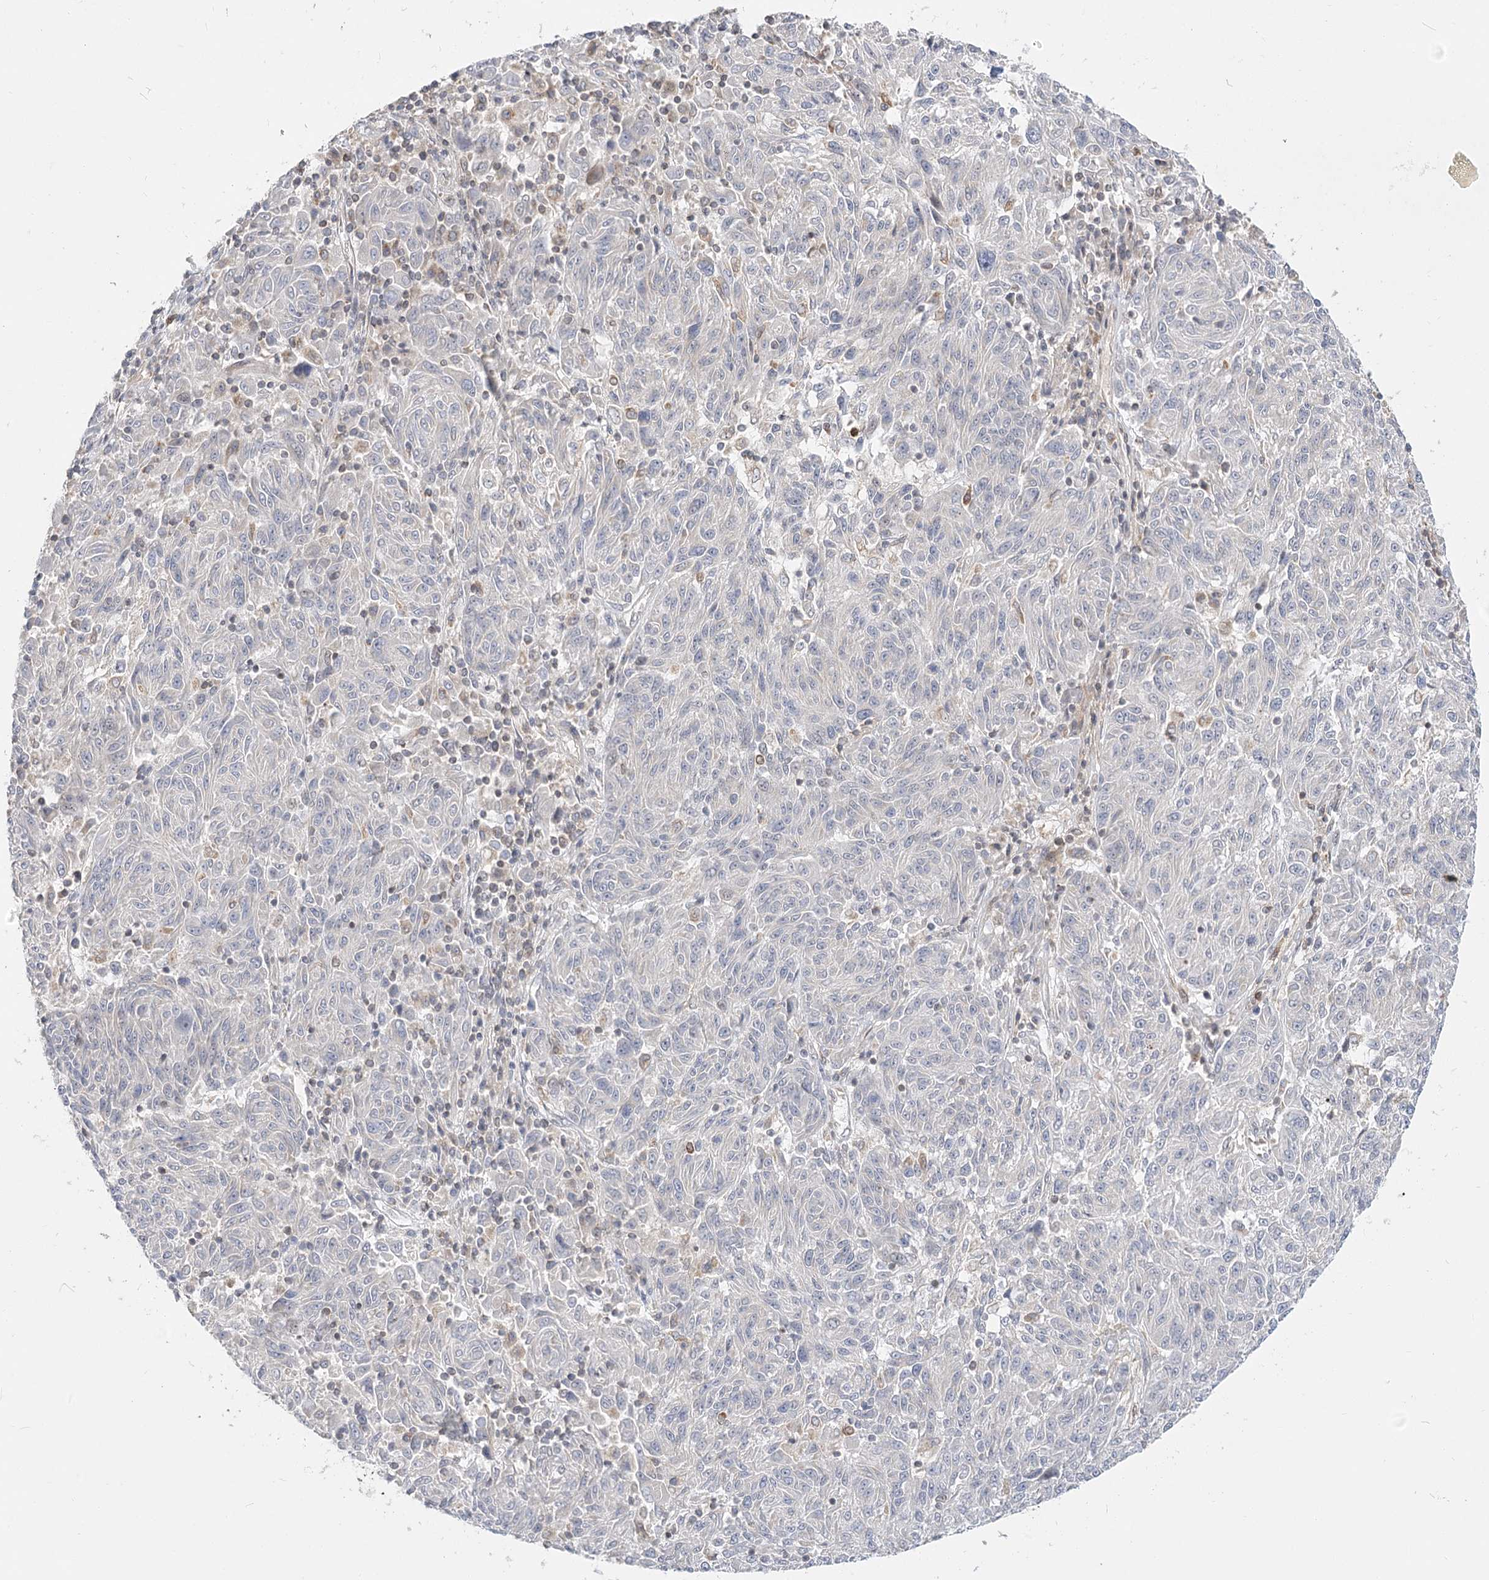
{"staining": {"intensity": "negative", "quantity": "none", "location": "none"}, "tissue": "melanoma", "cell_type": "Tumor cells", "image_type": "cancer", "snomed": [{"axis": "morphology", "description": "Malignant melanoma, NOS"}, {"axis": "topography", "description": "Skin"}], "caption": "Tumor cells are negative for brown protein staining in malignant melanoma. (Brightfield microscopy of DAB (3,3'-diaminobenzidine) IHC at high magnification).", "gene": "MTMR3", "patient": {"sex": "male", "age": 53}}